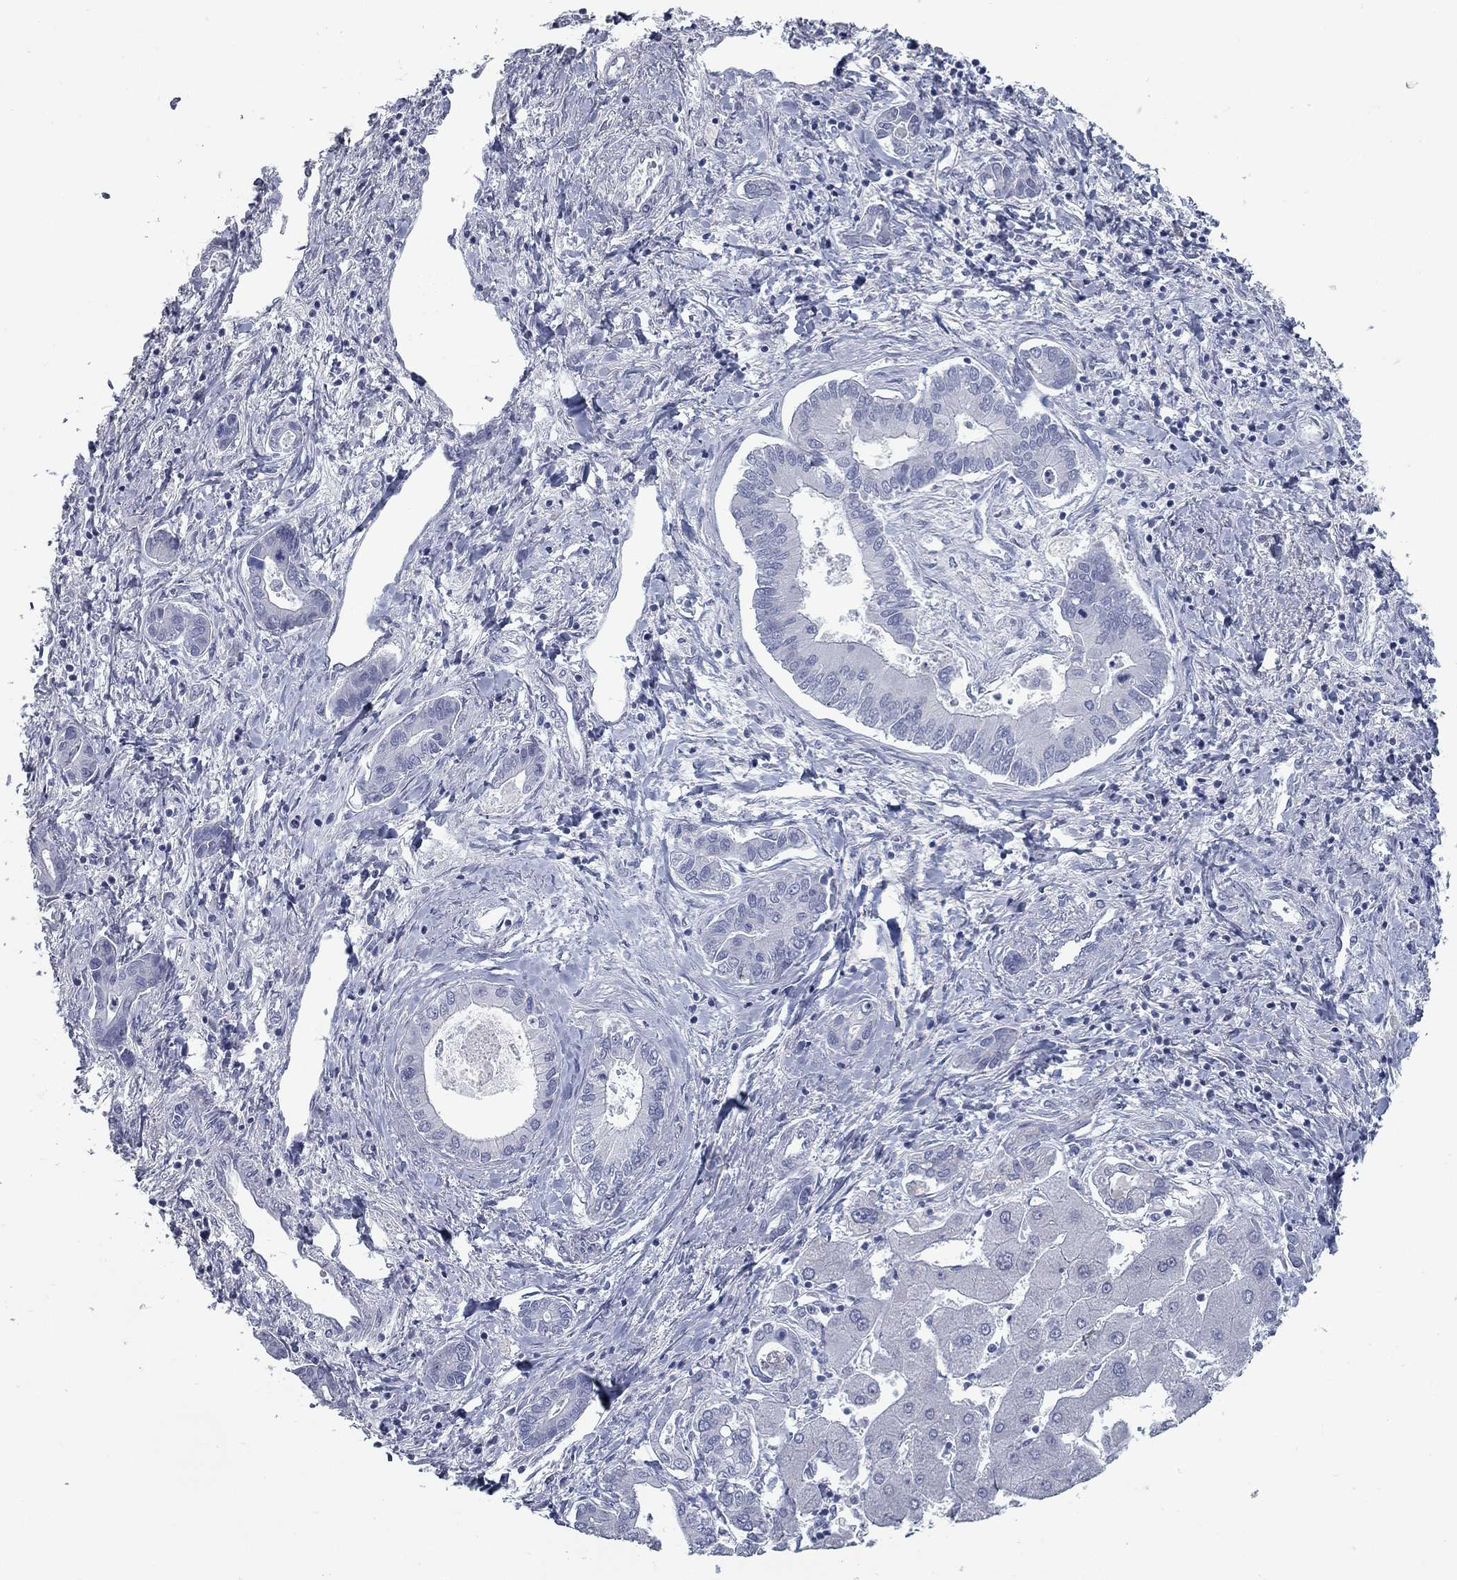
{"staining": {"intensity": "negative", "quantity": "none", "location": "none"}, "tissue": "liver cancer", "cell_type": "Tumor cells", "image_type": "cancer", "snomed": [{"axis": "morphology", "description": "Cholangiocarcinoma"}, {"axis": "topography", "description": "Liver"}], "caption": "Immunohistochemistry histopathology image of neoplastic tissue: human liver cancer (cholangiocarcinoma) stained with DAB demonstrates no significant protein staining in tumor cells. The staining is performed using DAB brown chromogen with nuclei counter-stained in using hematoxylin.", "gene": "TAC1", "patient": {"sex": "male", "age": 66}}